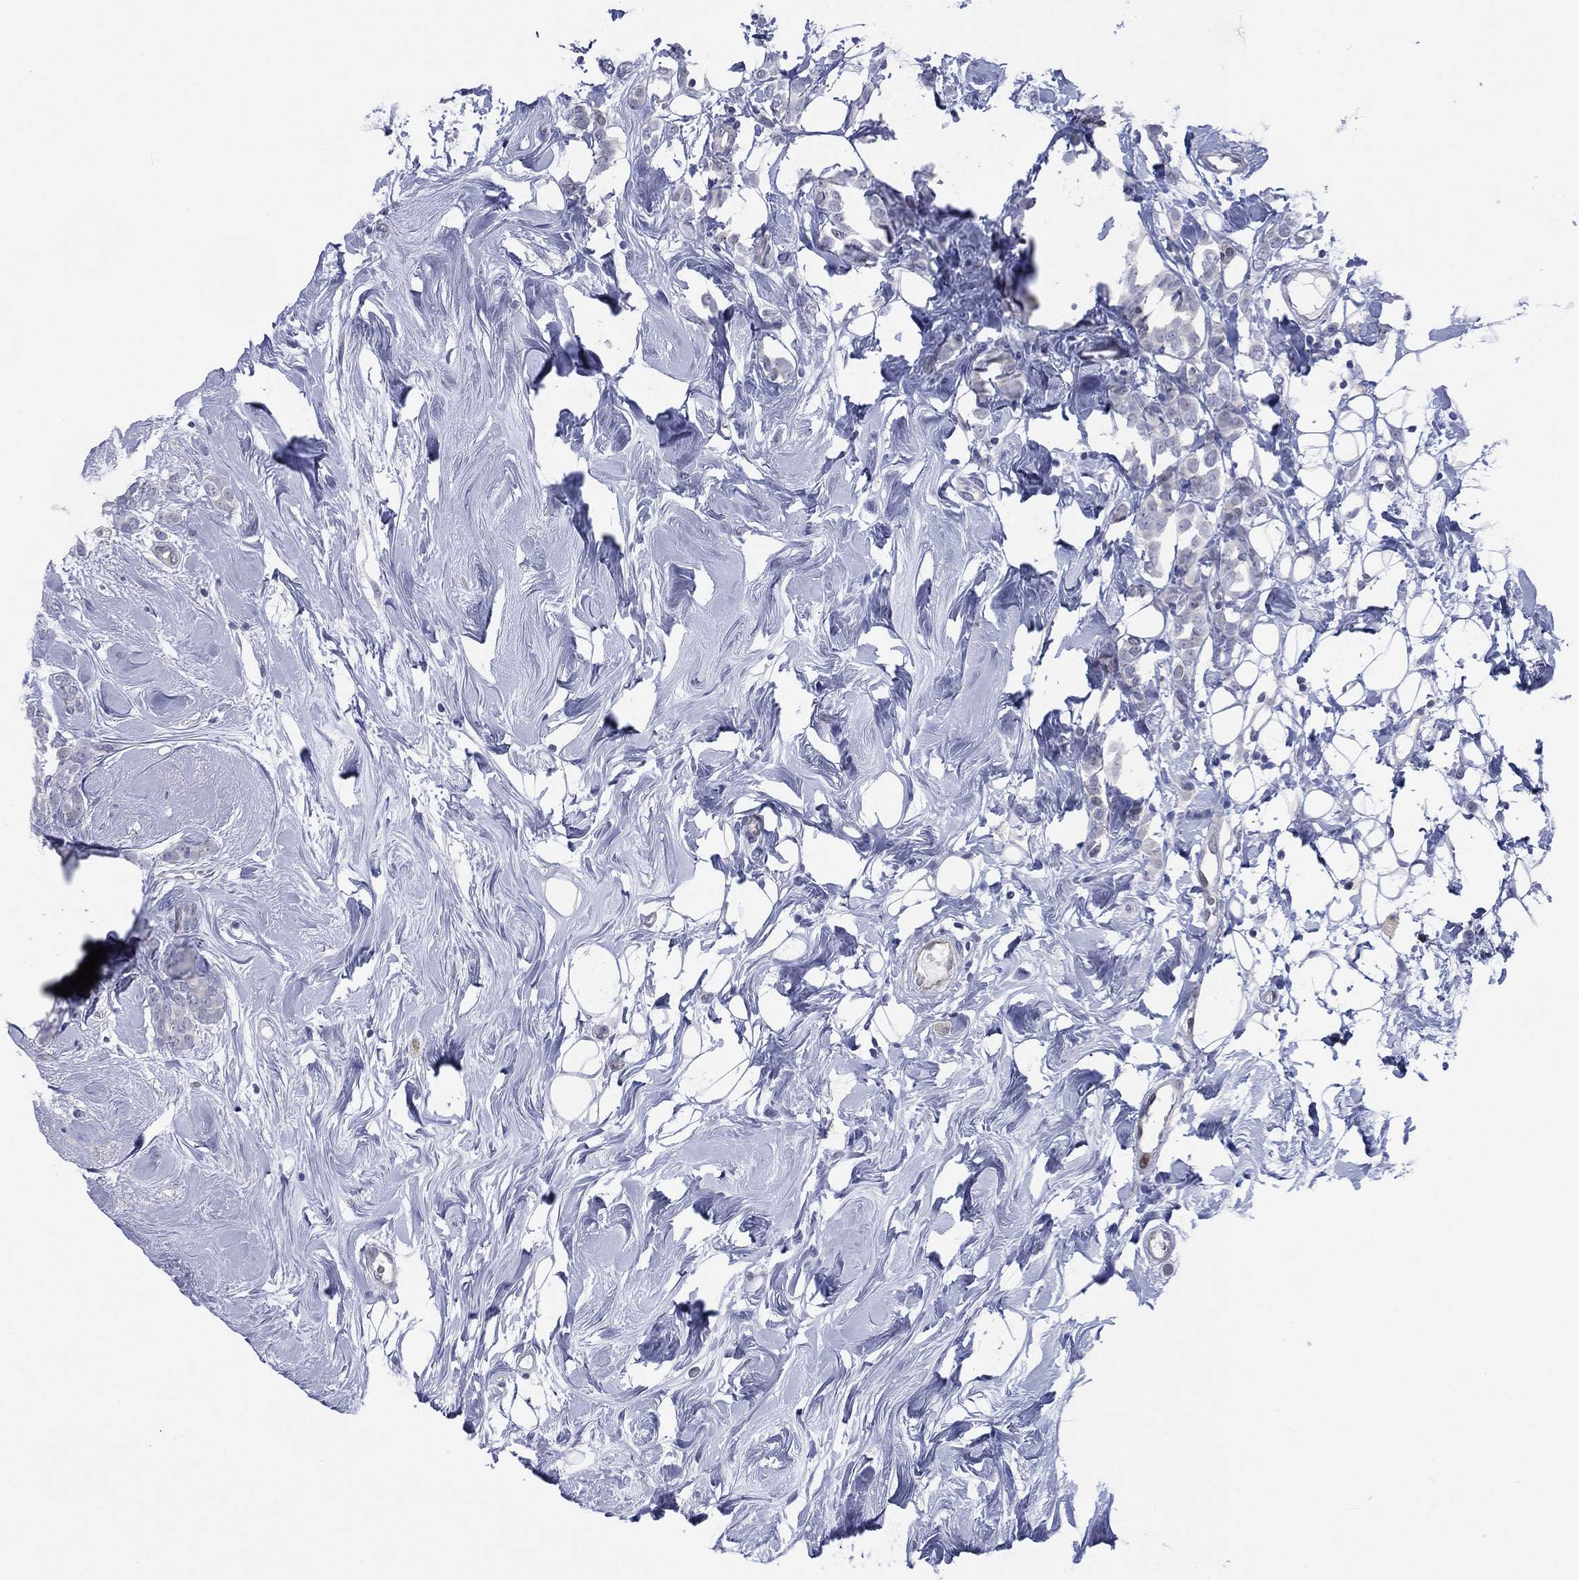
{"staining": {"intensity": "negative", "quantity": "none", "location": "none"}, "tissue": "breast cancer", "cell_type": "Tumor cells", "image_type": "cancer", "snomed": [{"axis": "morphology", "description": "Lobular carcinoma"}, {"axis": "topography", "description": "Breast"}], "caption": "This is an immunohistochemistry histopathology image of human breast lobular carcinoma. There is no staining in tumor cells.", "gene": "SLC4A4", "patient": {"sex": "female", "age": 49}}